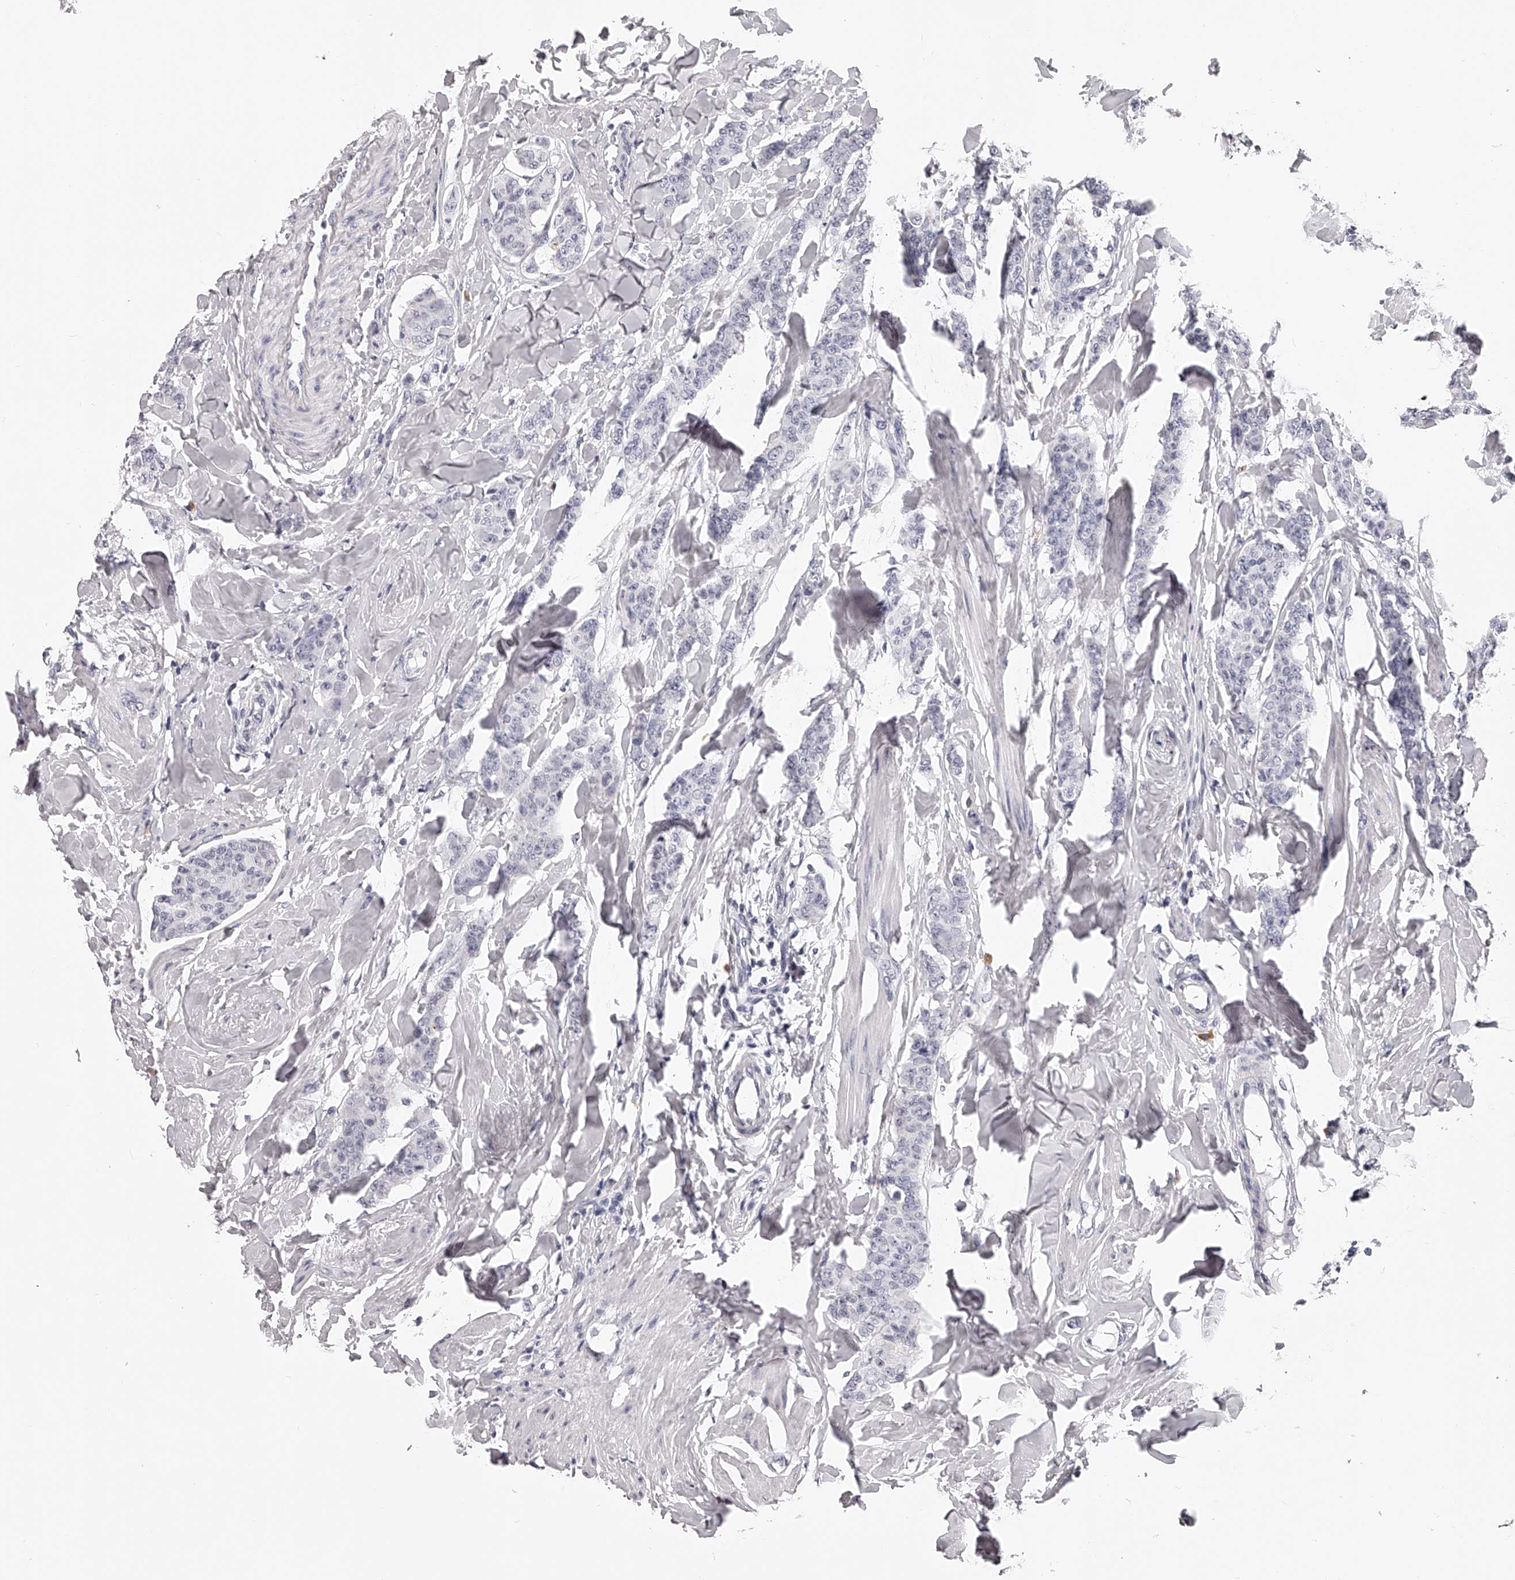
{"staining": {"intensity": "negative", "quantity": "none", "location": "none"}, "tissue": "breast cancer", "cell_type": "Tumor cells", "image_type": "cancer", "snomed": [{"axis": "morphology", "description": "Duct carcinoma"}, {"axis": "topography", "description": "Breast"}], "caption": "A high-resolution micrograph shows immunohistochemistry staining of breast cancer, which exhibits no significant staining in tumor cells.", "gene": "DMRT1", "patient": {"sex": "female", "age": 40}}